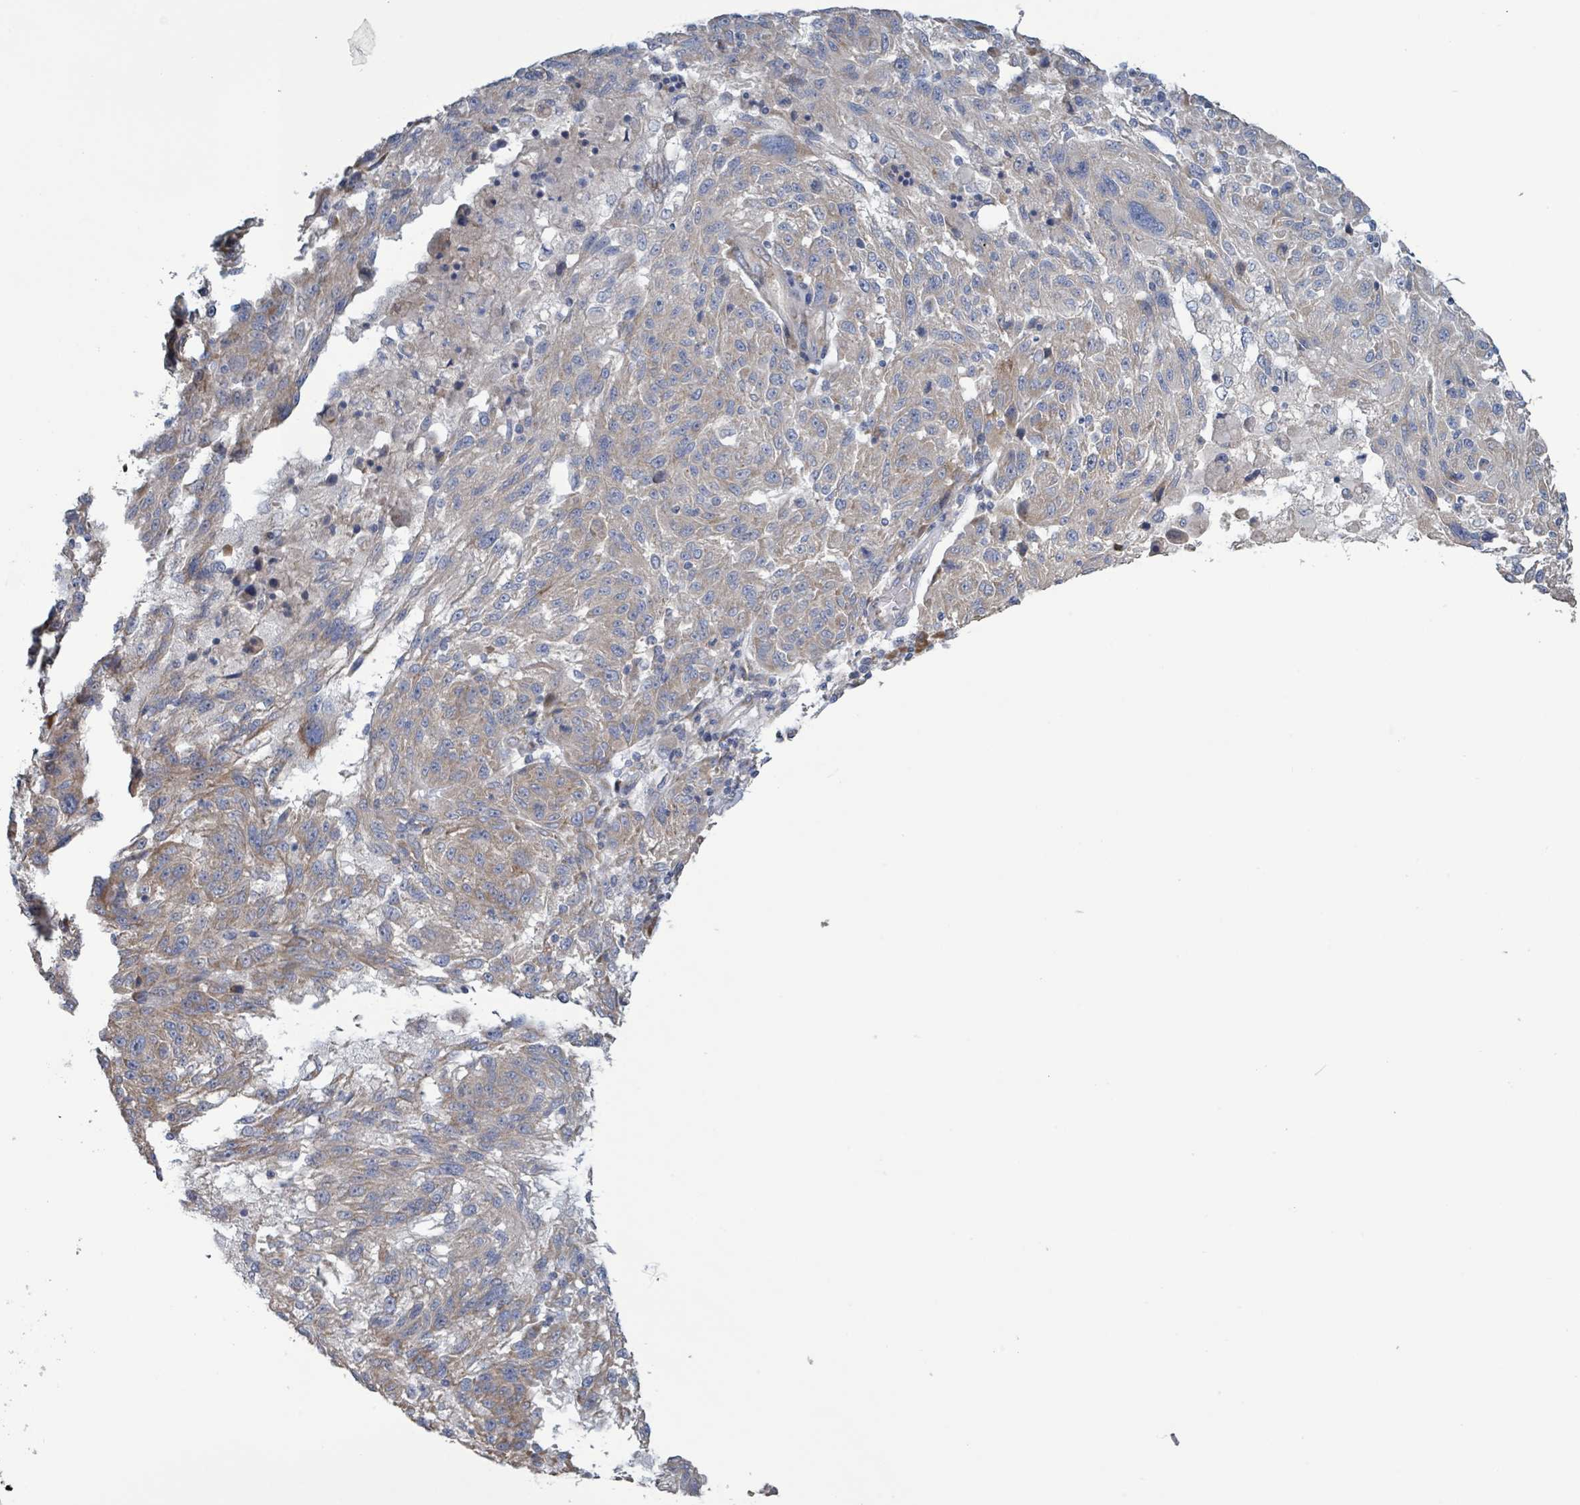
{"staining": {"intensity": "moderate", "quantity": "25%-75%", "location": "cytoplasmic/membranous"}, "tissue": "melanoma", "cell_type": "Tumor cells", "image_type": "cancer", "snomed": [{"axis": "morphology", "description": "Malignant melanoma, NOS"}, {"axis": "topography", "description": "Skin"}], "caption": "Brown immunohistochemical staining in melanoma displays moderate cytoplasmic/membranous expression in approximately 25%-75% of tumor cells.", "gene": "RPL32", "patient": {"sex": "male", "age": 53}}